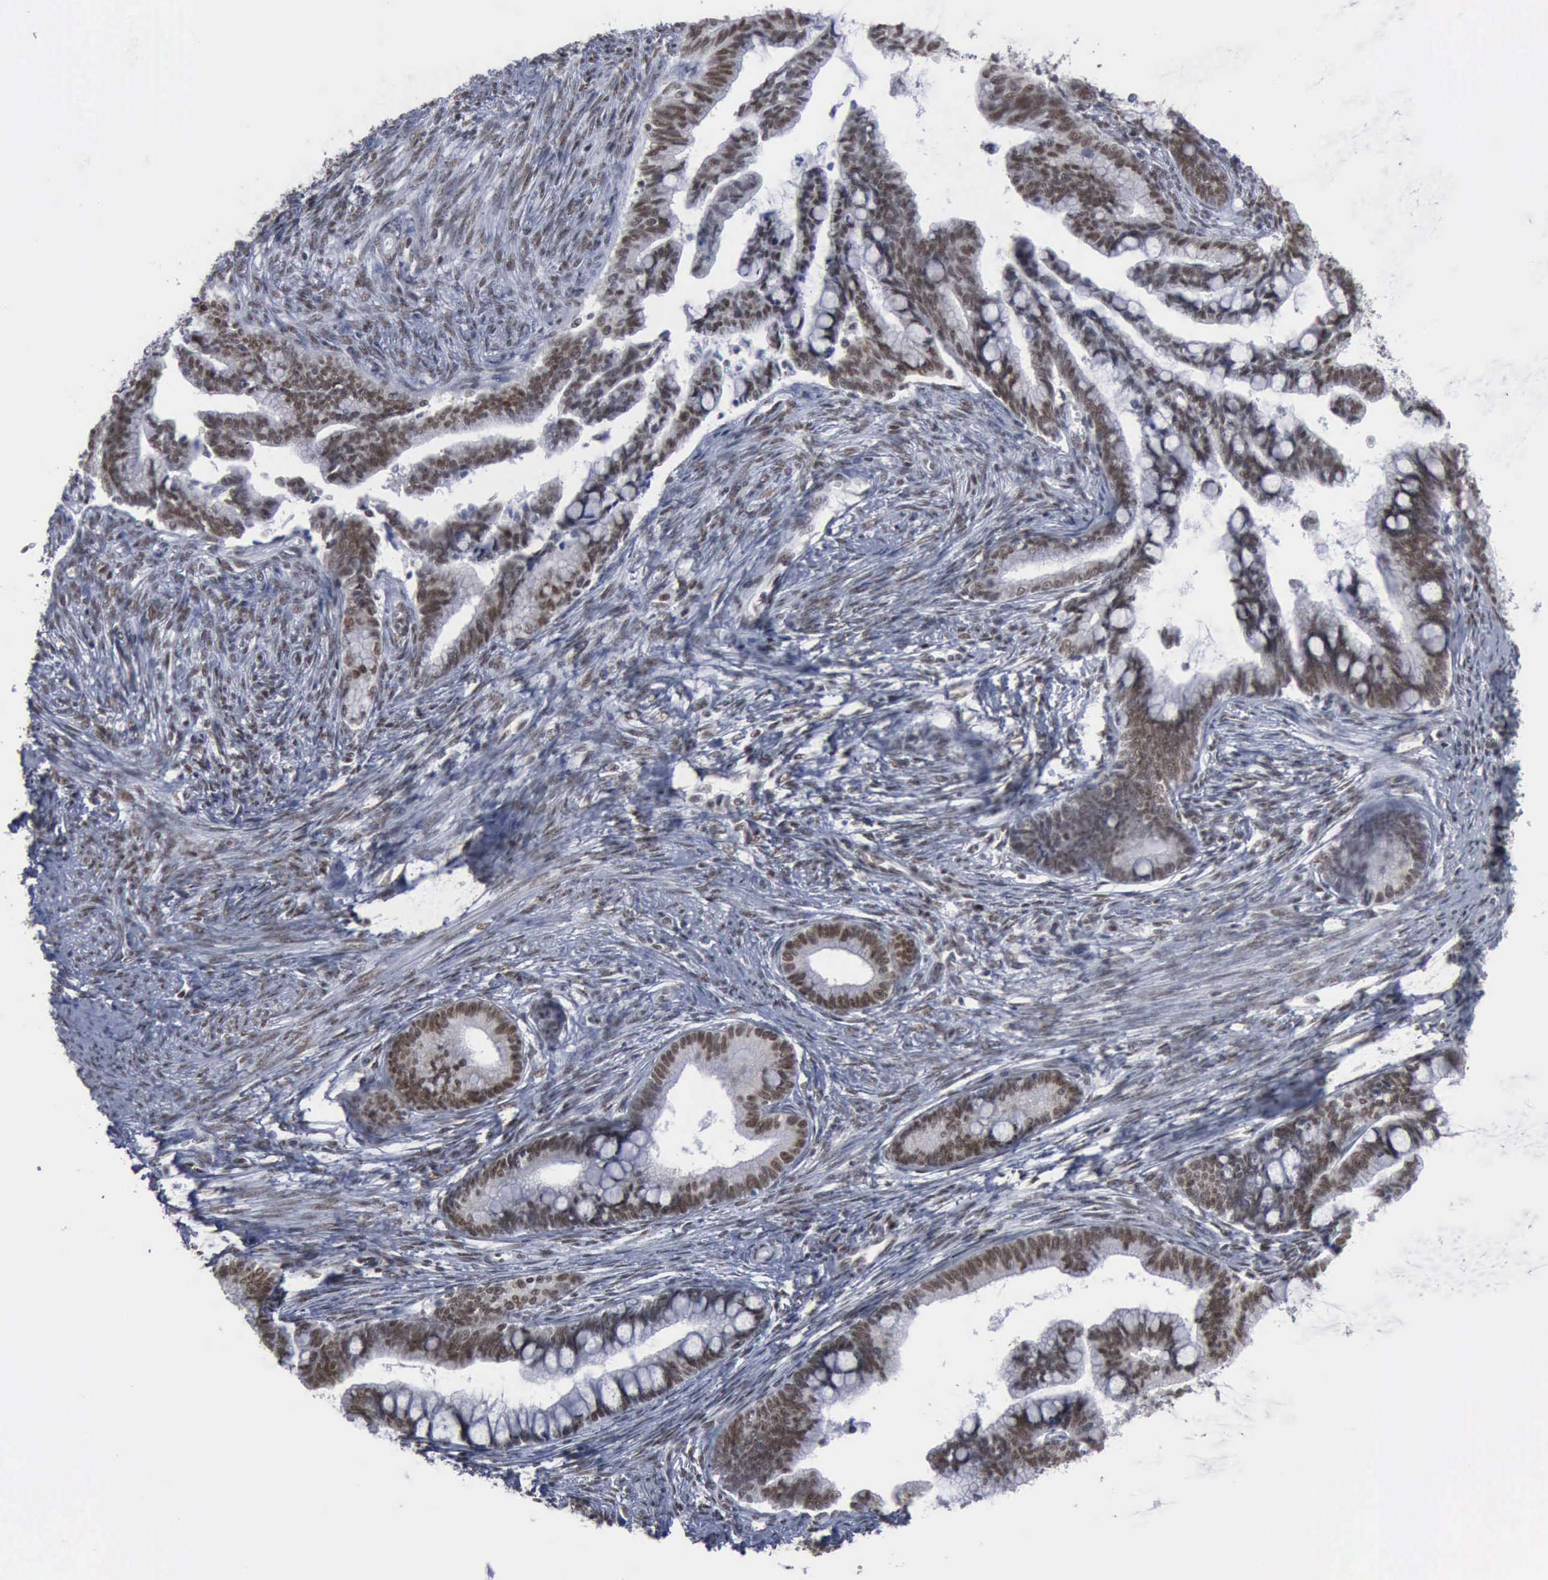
{"staining": {"intensity": "moderate", "quantity": ">75%", "location": "nuclear"}, "tissue": "cervical cancer", "cell_type": "Tumor cells", "image_type": "cancer", "snomed": [{"axis": "morphology", "description": "Adenocarcinoma, NOS"}, {"axis": "topography", "description": "Cervix"}], "caption": "IHC micrograph of neoplastic tissue: human cervical cancer stained using immunohistochemistry demonstrates medium levels of moderate protein expression localized specifically in the nuclear of tumor cells, appearing as a nuclear brown color.", "gene": "XPA", "patient": {"sex": "female", "age": 36}}